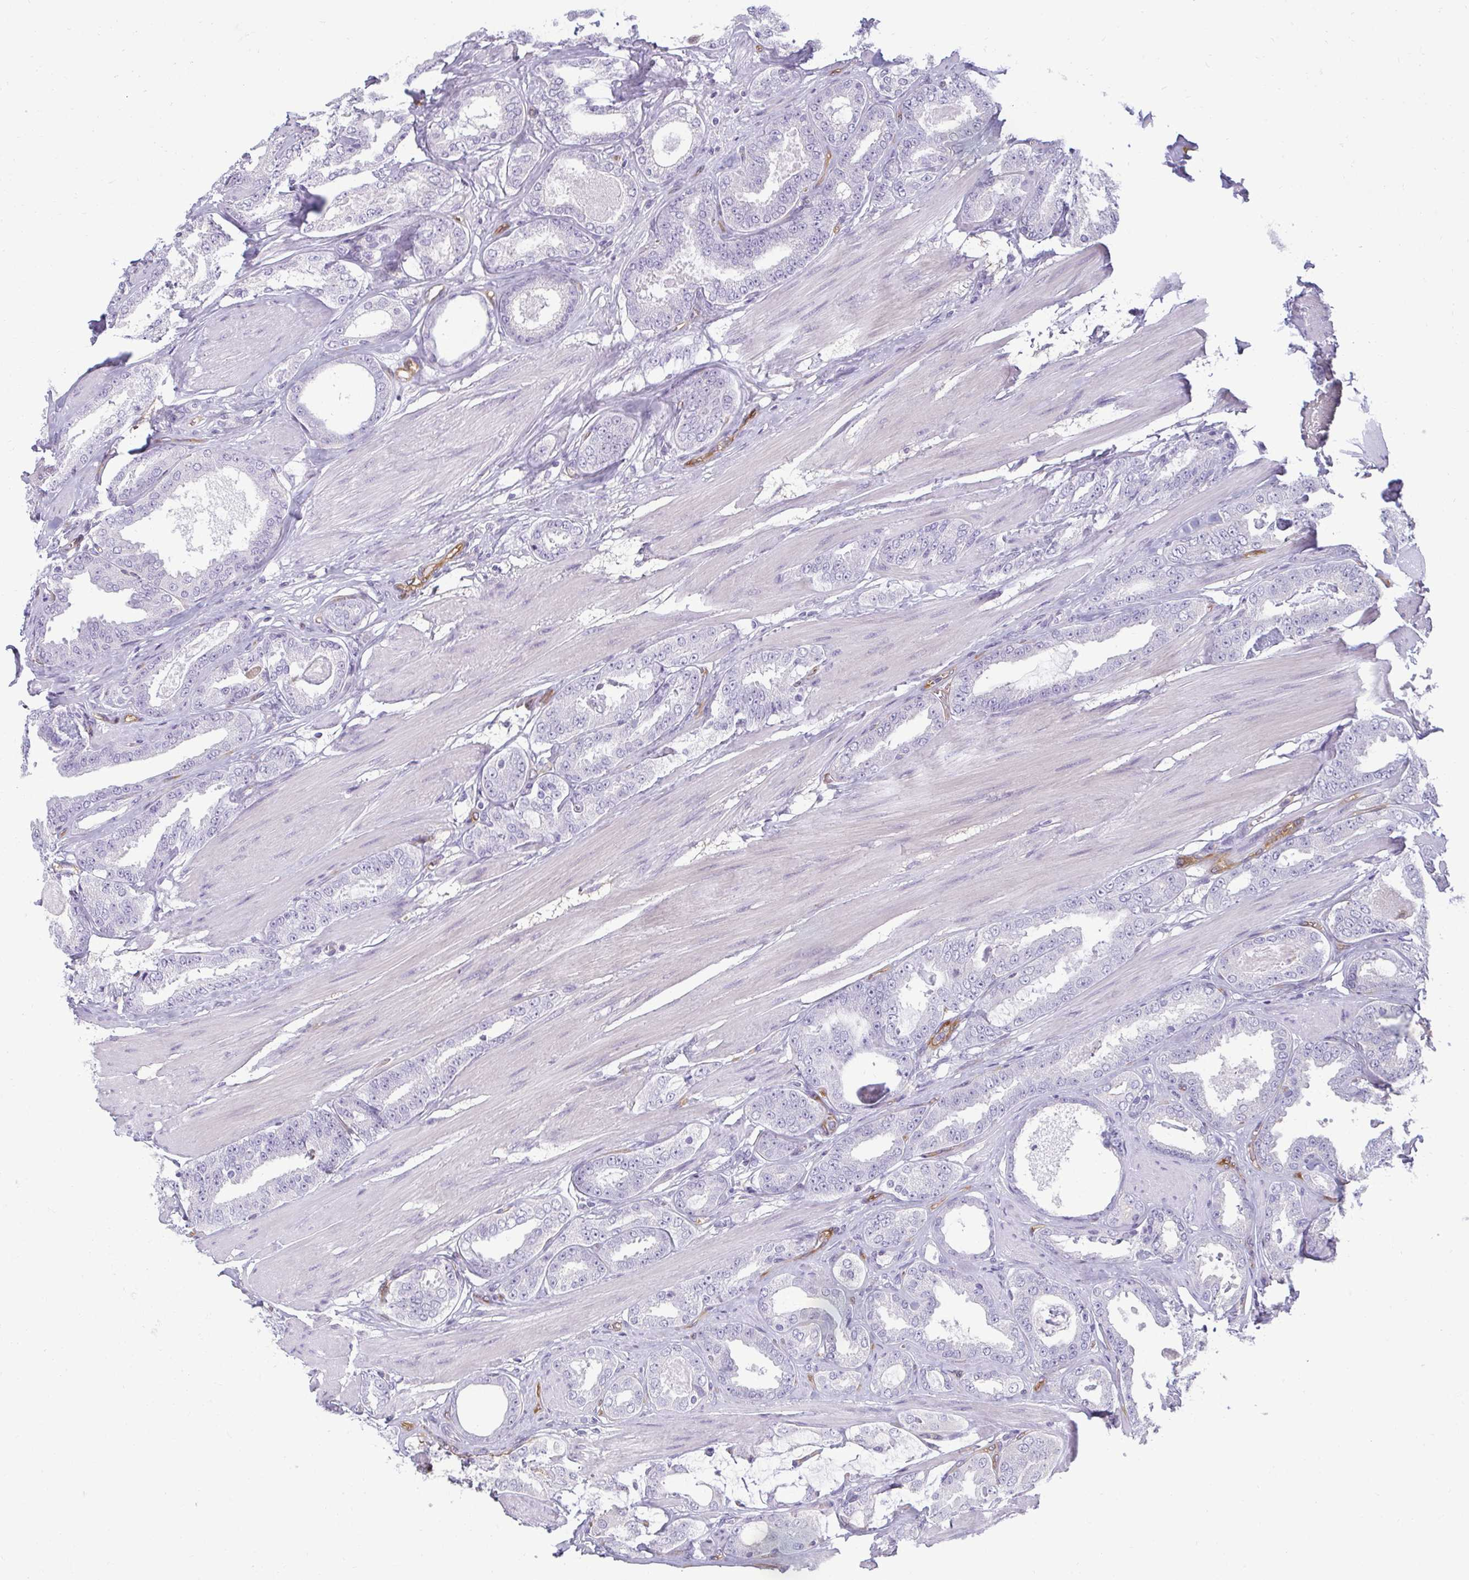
{"staining": {"intensity": "negative", "quantity": "none", "location": "none"}, "tissue": "prostate cancer", "cell_type": "Tumor cells", "image_type": "cancer", "snomed": [{"axis": "morphology", "description": "Adenocarcinoma, High grade"}, {"axis": "topography", "description": "Prostate"}], "caption": "This image is of prostate cancer stained with IHC to label a protein in brown with the nuclei are counter-stained blue. There is no expression in tumor cells. (DAB (3,3'-diaminobenzidine) immunohistochemistry (IHC) visualized using brightfield microscopy, high magnification).", "gene": "PDE2A", "patient": {"sex": "male", "age": 63}}